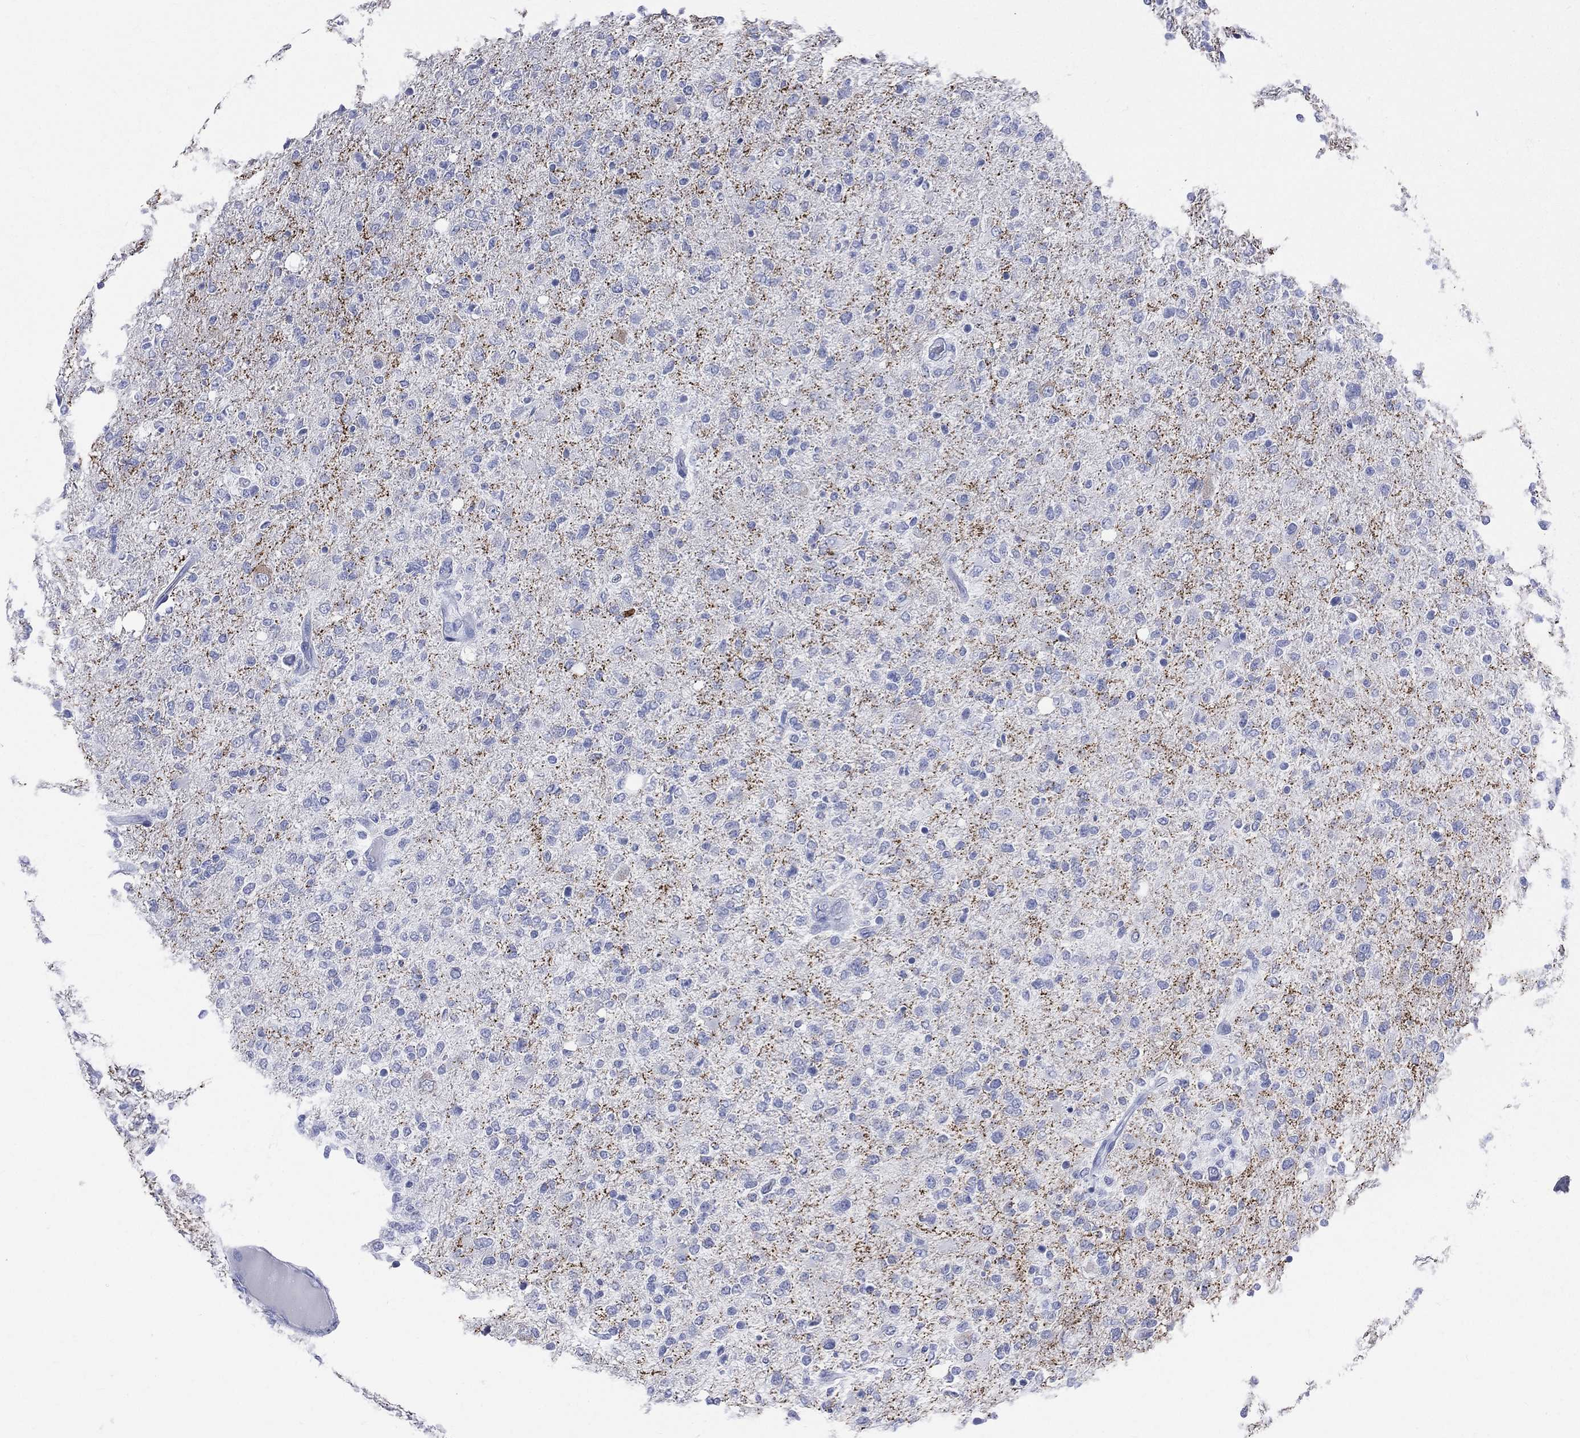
{"staining": {"intensity": "negative", "quantity": "none", "location": "none"}, "tissue": "glioma", "cell_type": "Tumor cells", "image_type": "cancer", "snomed": [{"axis": "morphology", "description": "Glioma, malignant, High grade"}, {"axis": "topography", "description": "Cerebral cortex"}], "caption": "High power microscopy micrograph of an IHC photomicrograph of malignant glioma (high-grade), revealing no significant expression in tumor cells.", "gene": "SYP", "patient": {"sex": "male", "age": 70}}